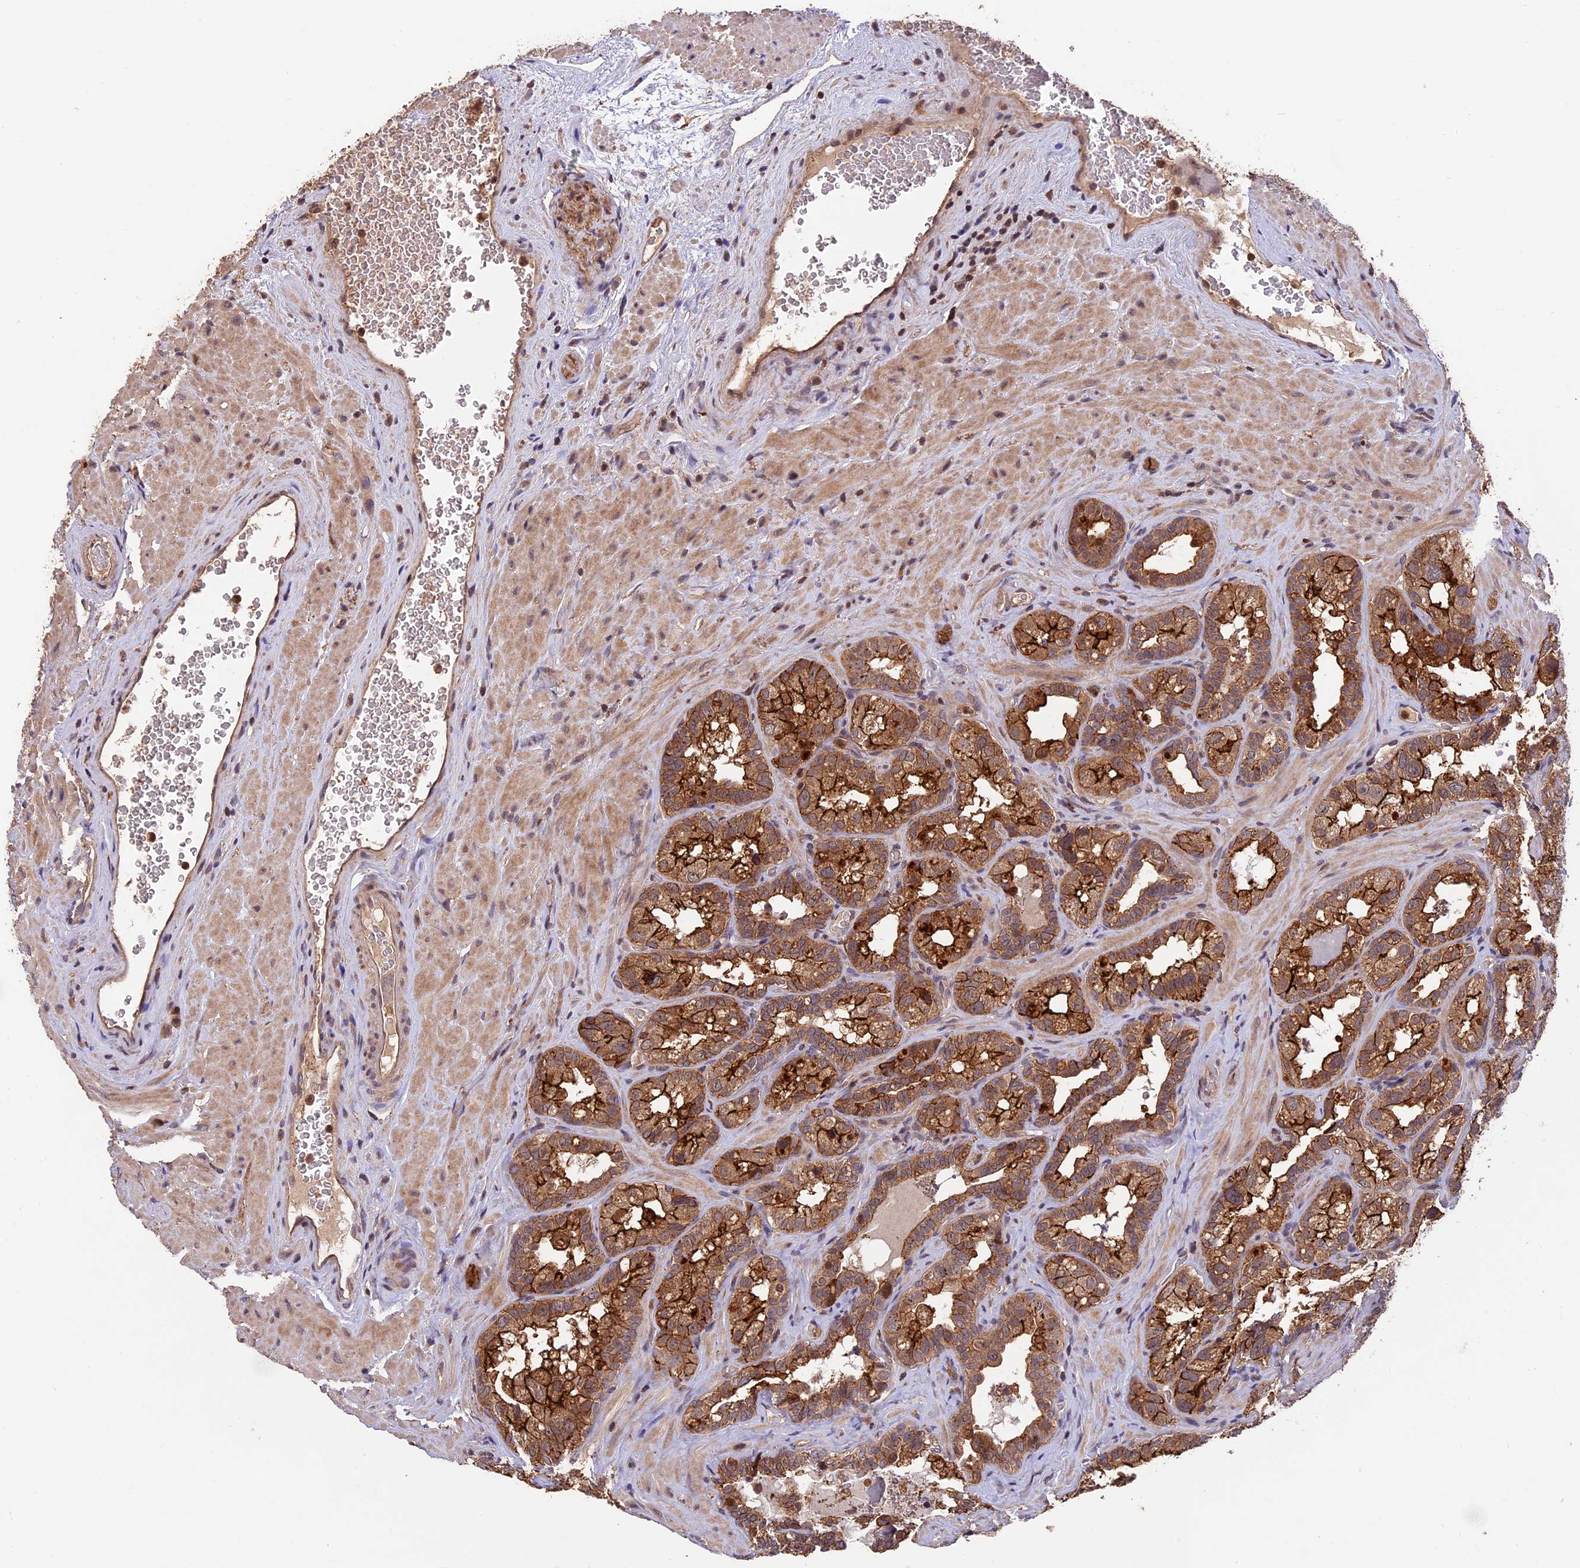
{"staining": {"intensity": "moderate", "quantity": ">75%", "location": "cytoplasmic/membranous"}, "tissue": "seminal vesicle", "cell_type": "Glandular cells", "image_type": "normal", "snomed": [{"axis": "morphology", "description": "Normal tissue, NOS"}, {"axis": "topography", "description": "Seminal veicle"}, {"axis": "topography", "description": "Peripheral nerve tissue"}], "caption": "Moderate cytoplasmic/membranous staining for a protein is appreciated in approximately >75% of glandular cells of unremarkable seminal vesicle using immunohistochemistry.", "gene": "PKD2L2", "patient": {"sex": "male", "age": 67}}